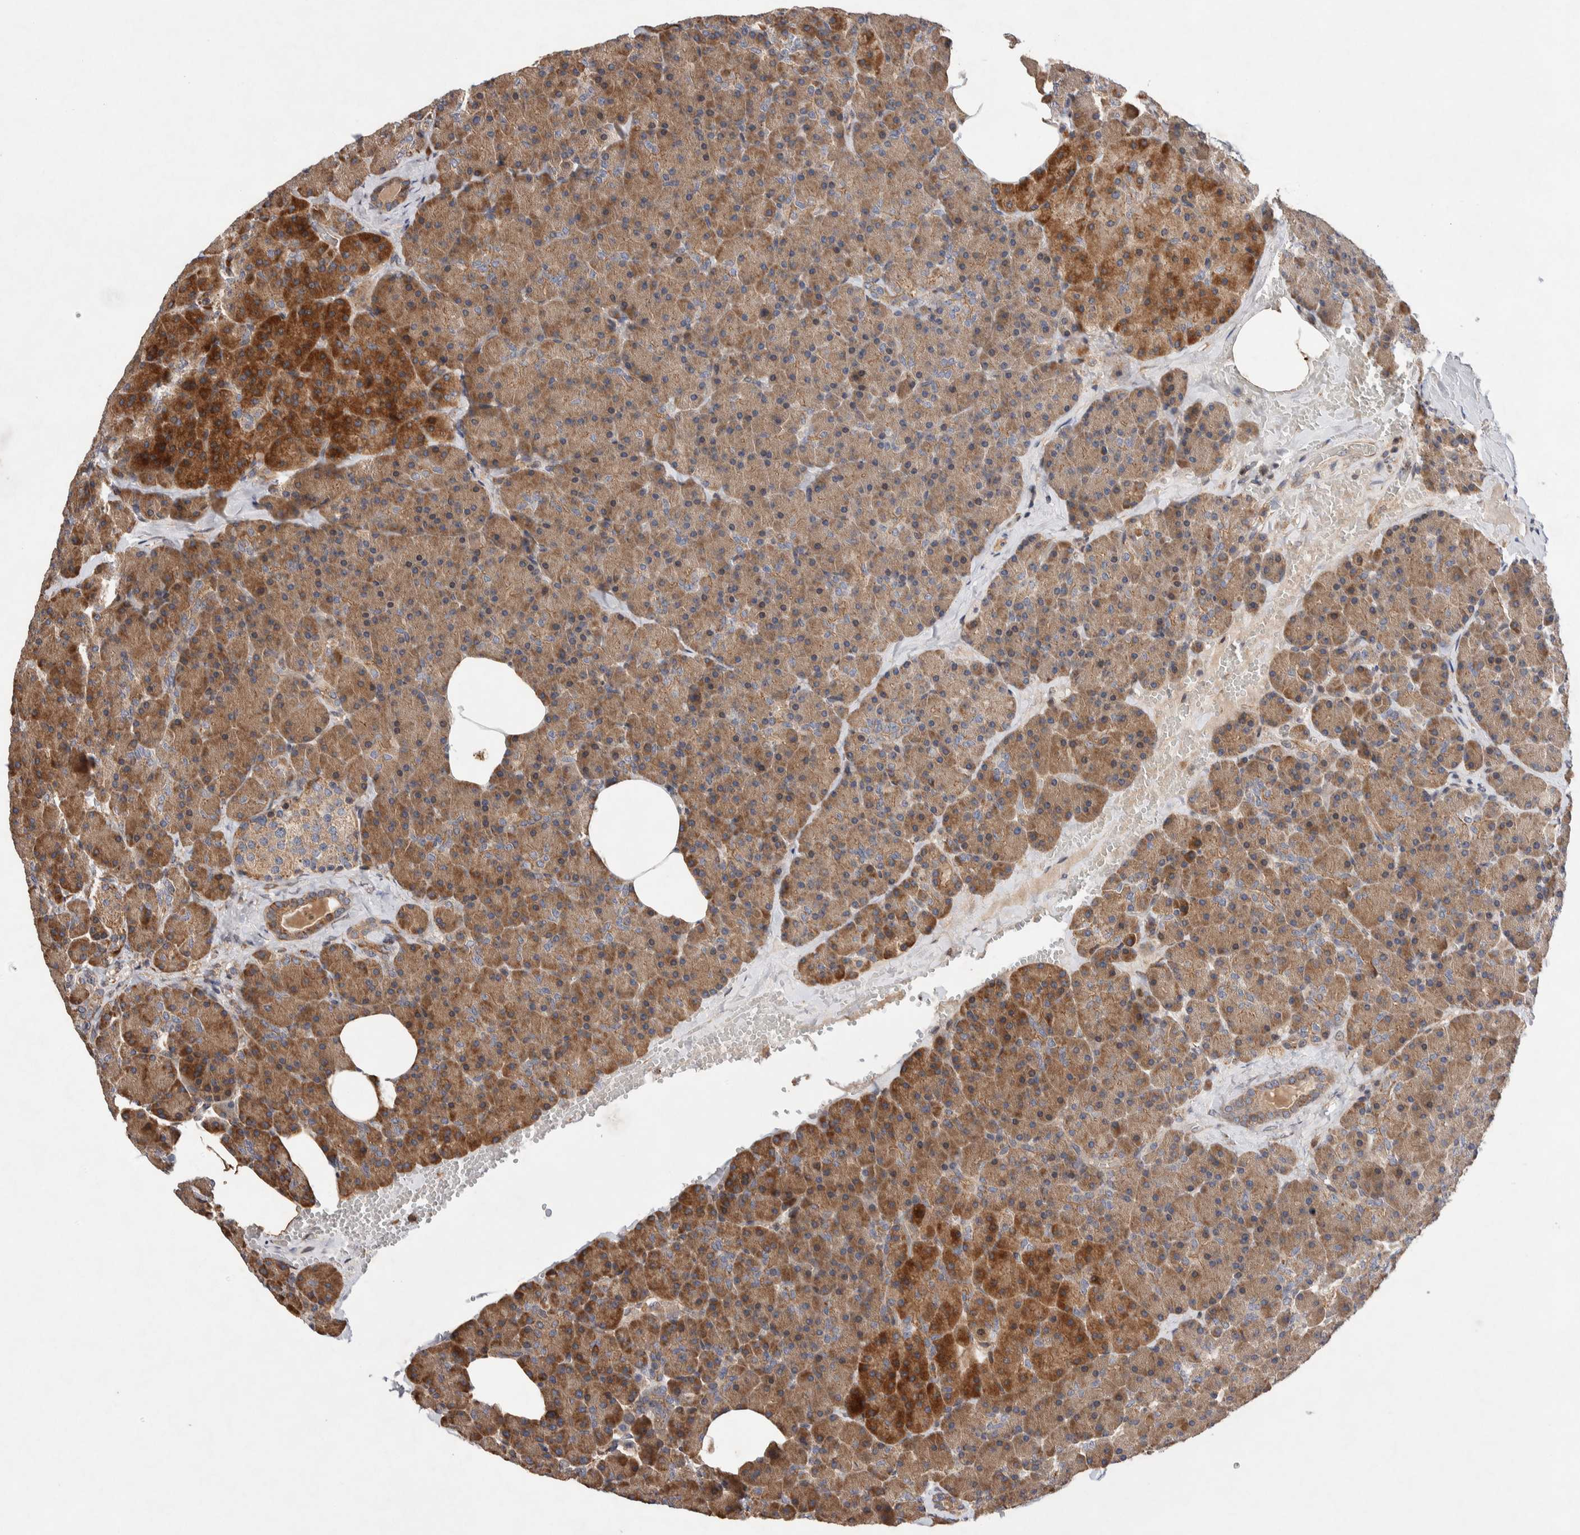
{"staining": {"intensity": "strong", "quantity": "25%-75%", "location": "cytoplasmic/membranous"}, "tissue": "pancreas", "cell_type": "Exocrine glandular cells", "image_type": "normal", "snomed": [{"axis": "morphology", "description": "Normal tissue, NOS"}, {"axis": "morphology", "description": "Carcinoid, malignant, NOS"}, {"axis": "topography", "description": "Pancreas"}], "caption": "A brown stain shows strong cytoplasmic/membranous staining of a protein in exocrine glandular cells of normal human pancreas. (DAB (3,3'-diaminobenzidine) IHC, brown staining for protein, blue staining for nuclei).", "gene": "LZTS1", "patient": {"sex": "female", "age": 35}}